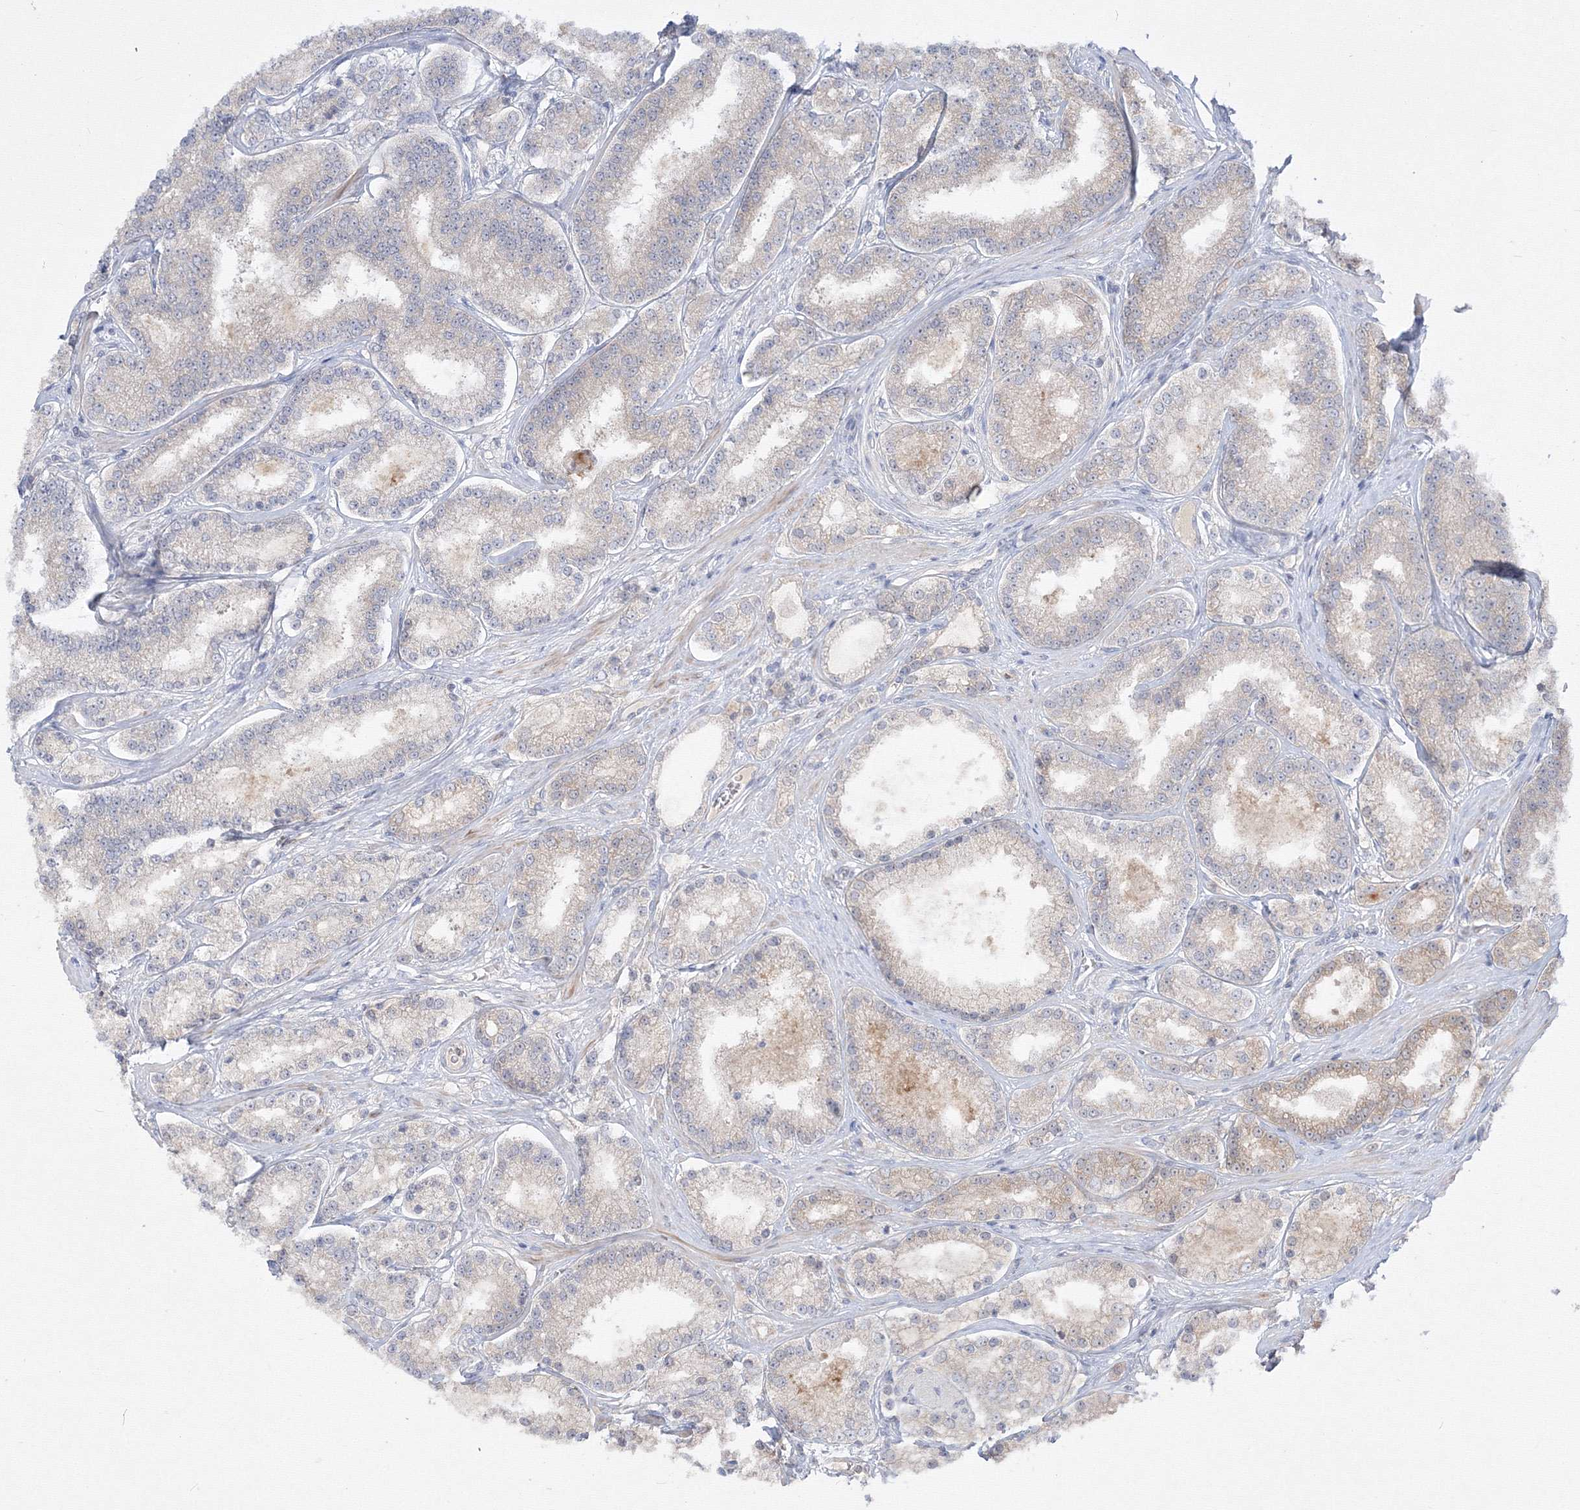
{"staining": {"intensity": "weak", "quantity": "<25%", "location": "cytoplasmic/membranous"}, "tissue": "prostate cancer", "cell_type": "Tumor cells", "image_type": "cancer", "snomed": [{"axis": "morphology", "description": "Normal tissue, NOS"}, {"axis": "morphology", "description": "Adenocarcinoma, High grade"}, {"axis": "topography", "description": "Prostate"}], "caption": "Tumor cells are negative for protein expression in human prostate cancer.", "gene": "FBXL8", "patient": {"sex": "male", "age": 83}}